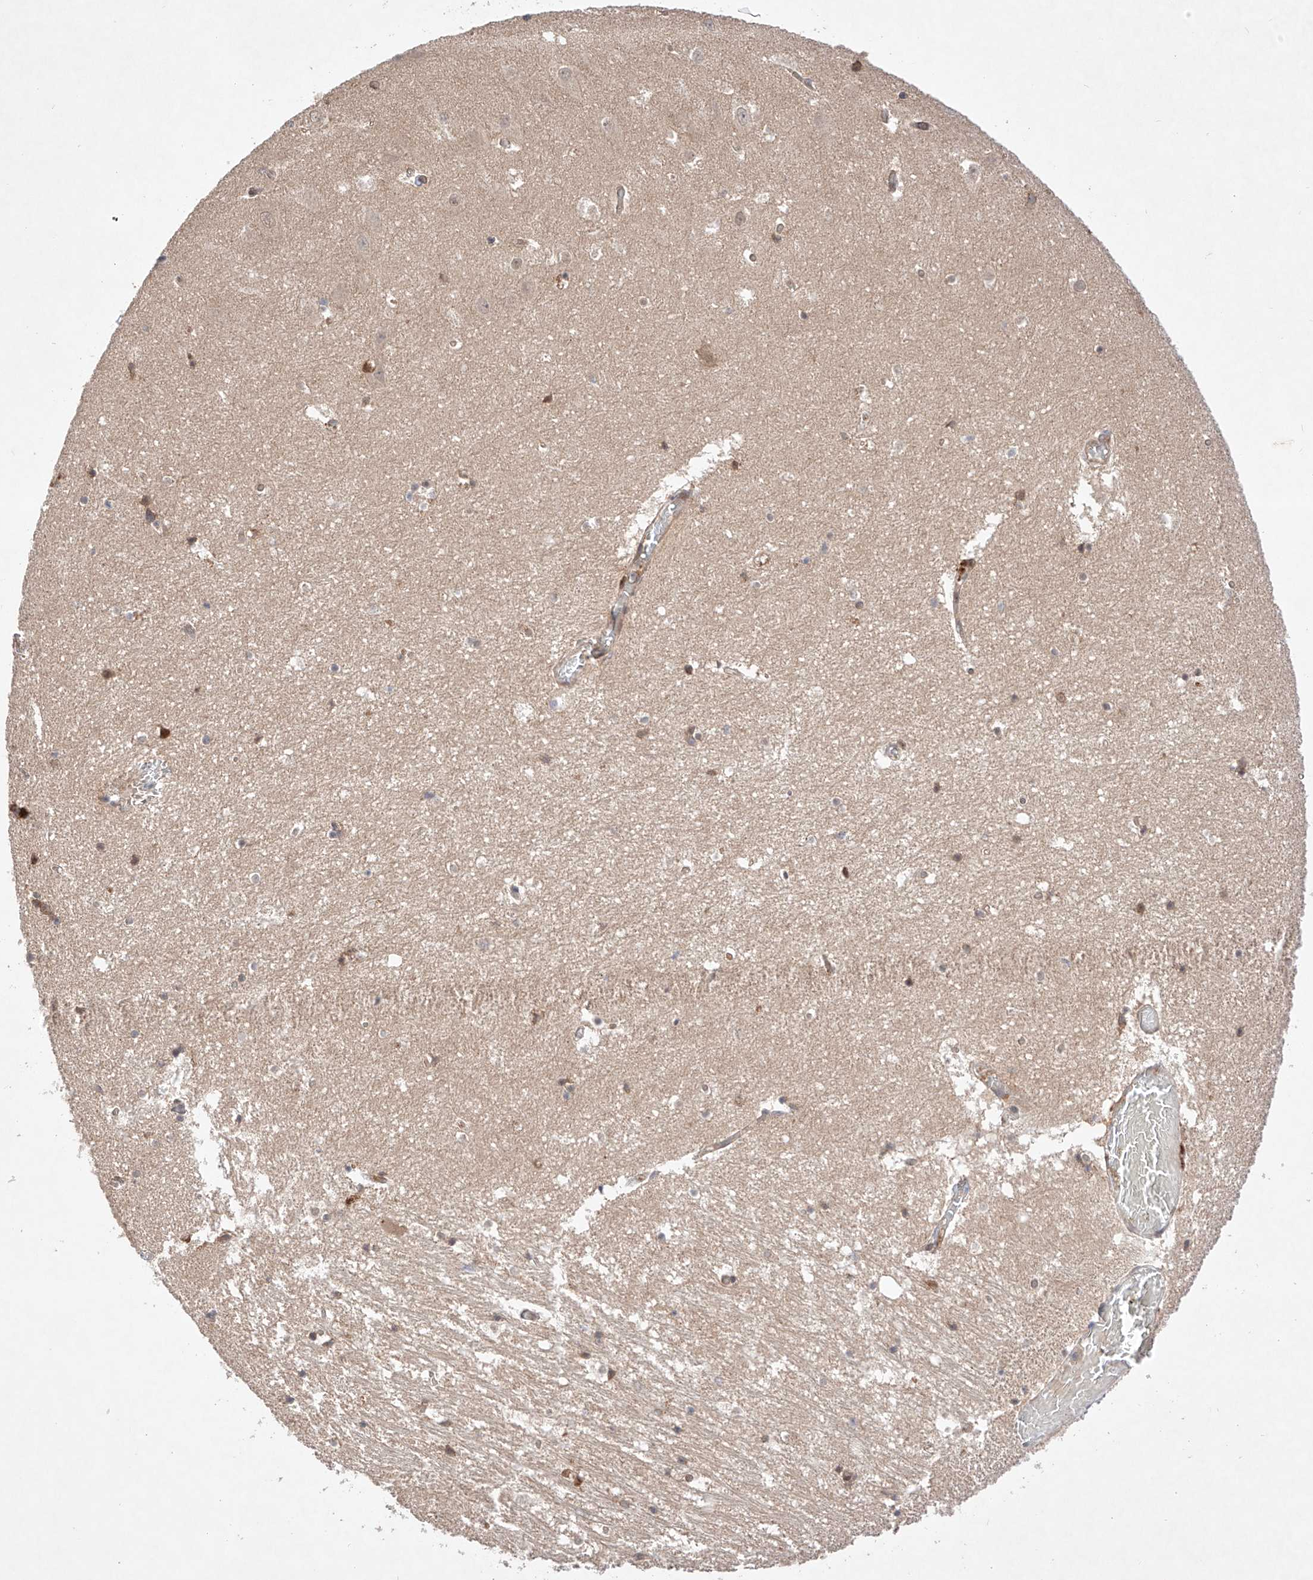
{"staining": {"intensity": "moderate", "quantity": "<25%", "location": "cytoplasmic/membranous,nuclear"}, "tissue": "hippocampus", "cell_type": "Glial cells", "image_type": "normal", "snomed": [{"axis": "morphology", "description": "Normal tissue, NOS"}, {"axis": "topography", "description": "Hippocampus"}], "caption": "Immunohistochemical staining of unremarkable hippocampus exhibits low levels of moderate cytoplasmic/membranous,nuclear expression in about <25% of glial cells. (brown staining indicates protein expression, while blue staining denotes nuclei).", "gene": "ZNF124", "patient": {"sex": "female", "age": 52}}